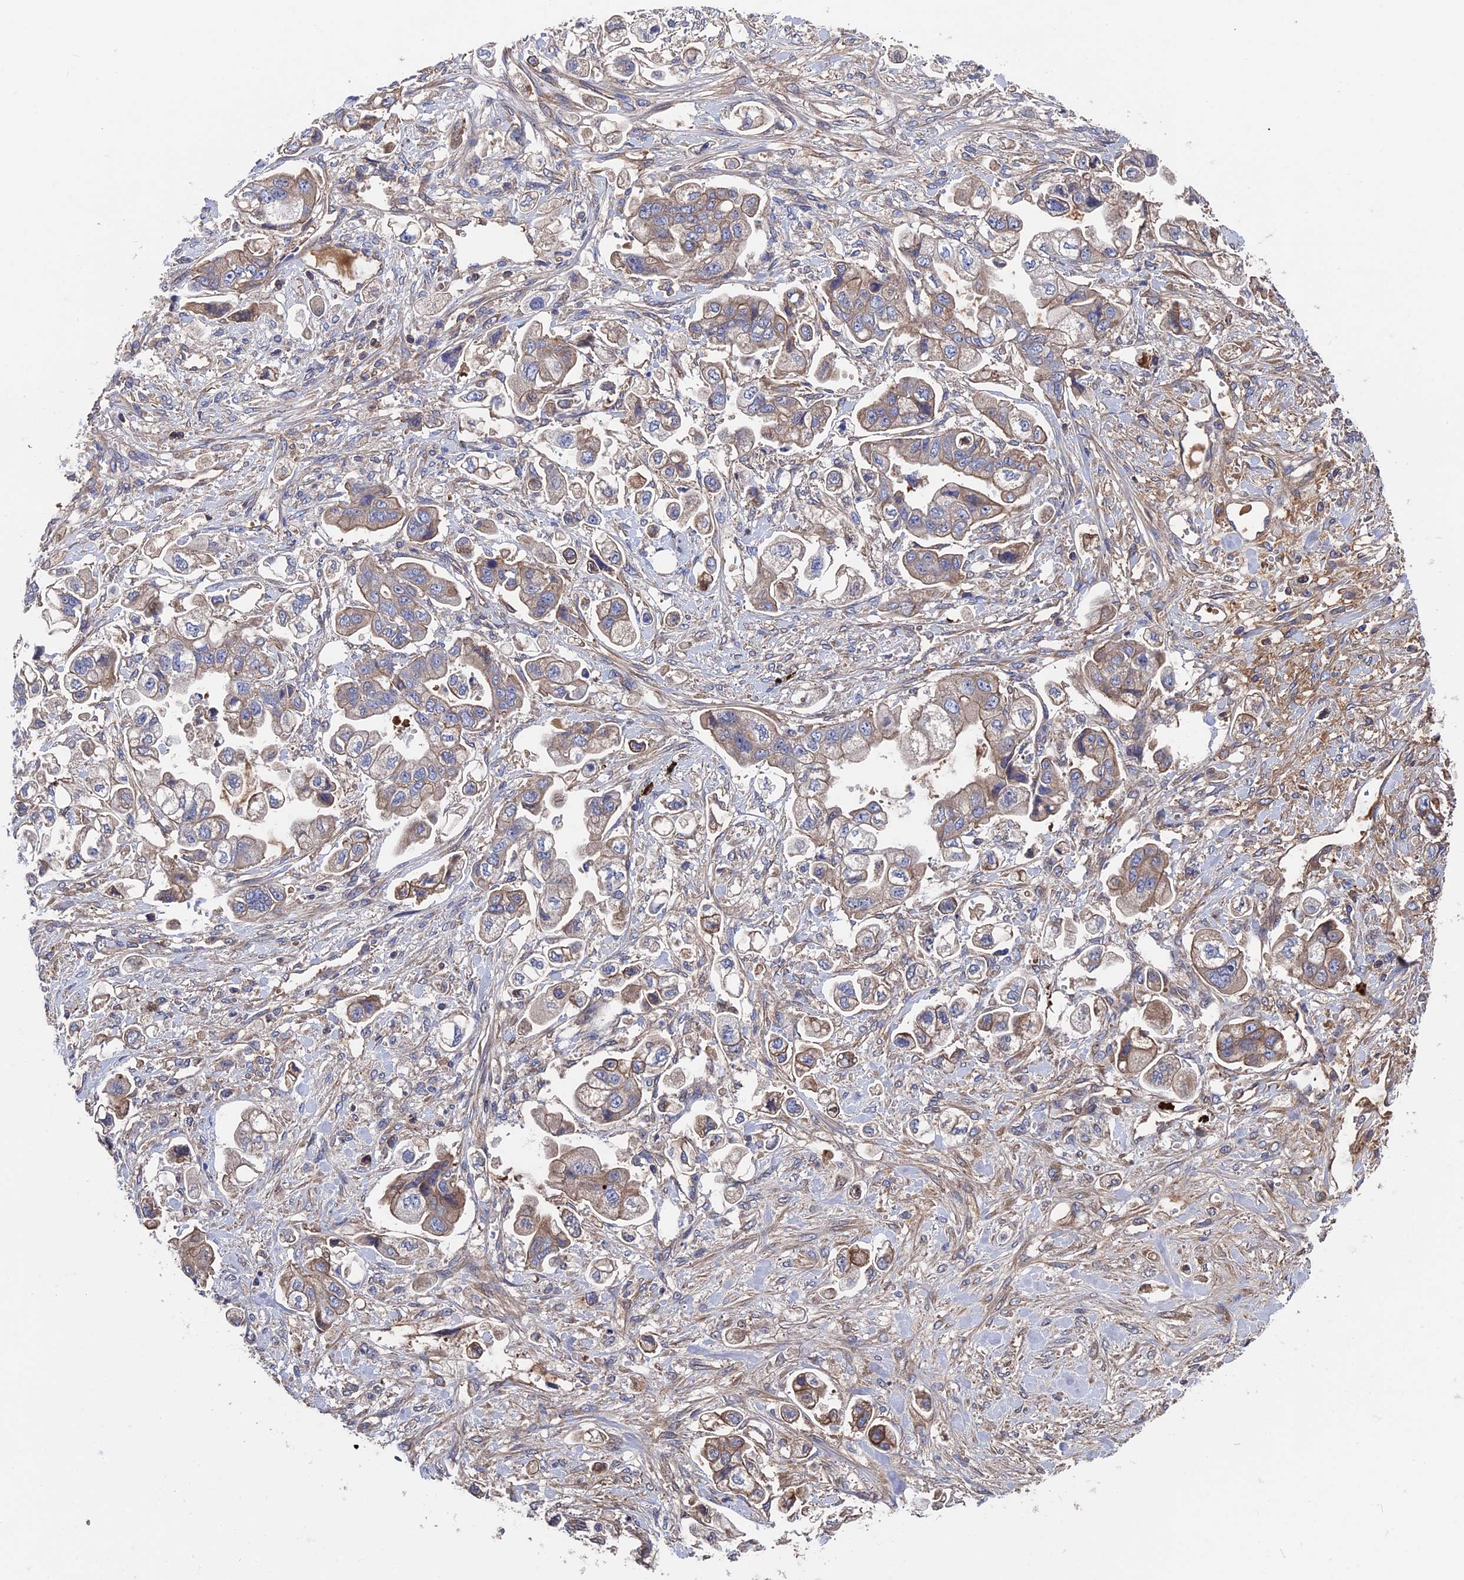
{"staining": {"intensity": "weak", "quantity": "25%-75%", "location": "cytoplasmic/membranous"}, "tissue": "stomach cancer", "cell_type": "Tumor cells", "image_type": "cancer", "snomed": [{"axis": "morphology", "description": "Adenocarcinoma, NOS"}, {"axis": "topography", "description": "Stomach"}], "caption": "A brown stain highlights weak cytoplasmic/membranous positivity of a protein in human stomach adenocarcinoma tumor cells.", "gene": "RPUSD1", "patient": {"sex": "male", "age": 62}}